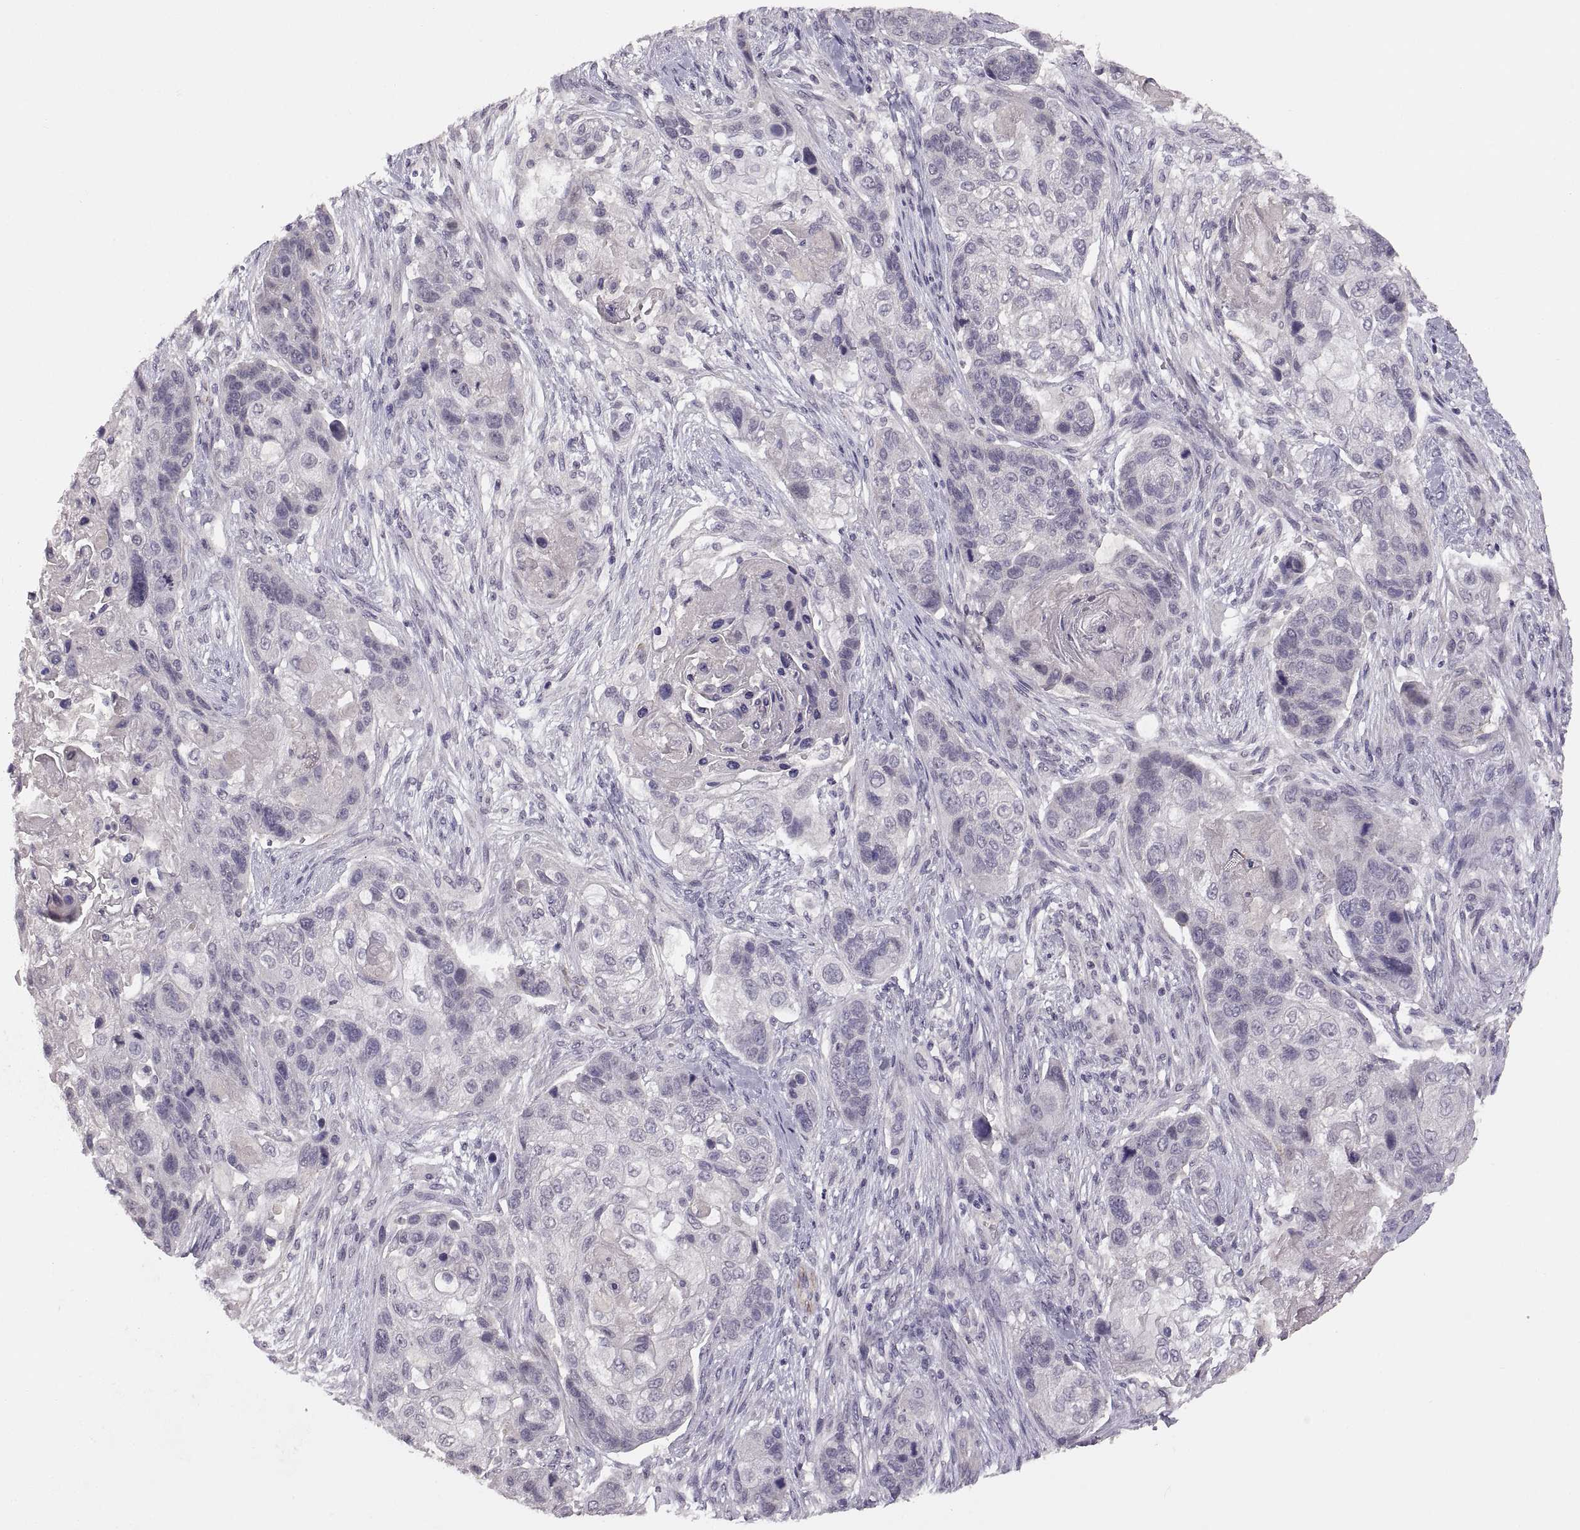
{"staining": {"intensity": "negative", "quantity": "none", "location": "none"}, "tissue": "lung cancer", "cell_type": "Tumor cells", "image_type": "cancer", "snomed": [{"axis": "morphology", "description": "Squamous cell carcinoma, NOS"}, {"axis": "topography", "description": "Lung"}], "caption": "A high-resolution histopathology image shows immunohistochemistry staining of squamous cell carcinoma (lung), which exhibits no significant positivity in tumor cells. (DAB IHC visualized using brightfield microscopy, high magnification).", "gene": "CDH2", "patient": {"sex": "male", "age": 69}}